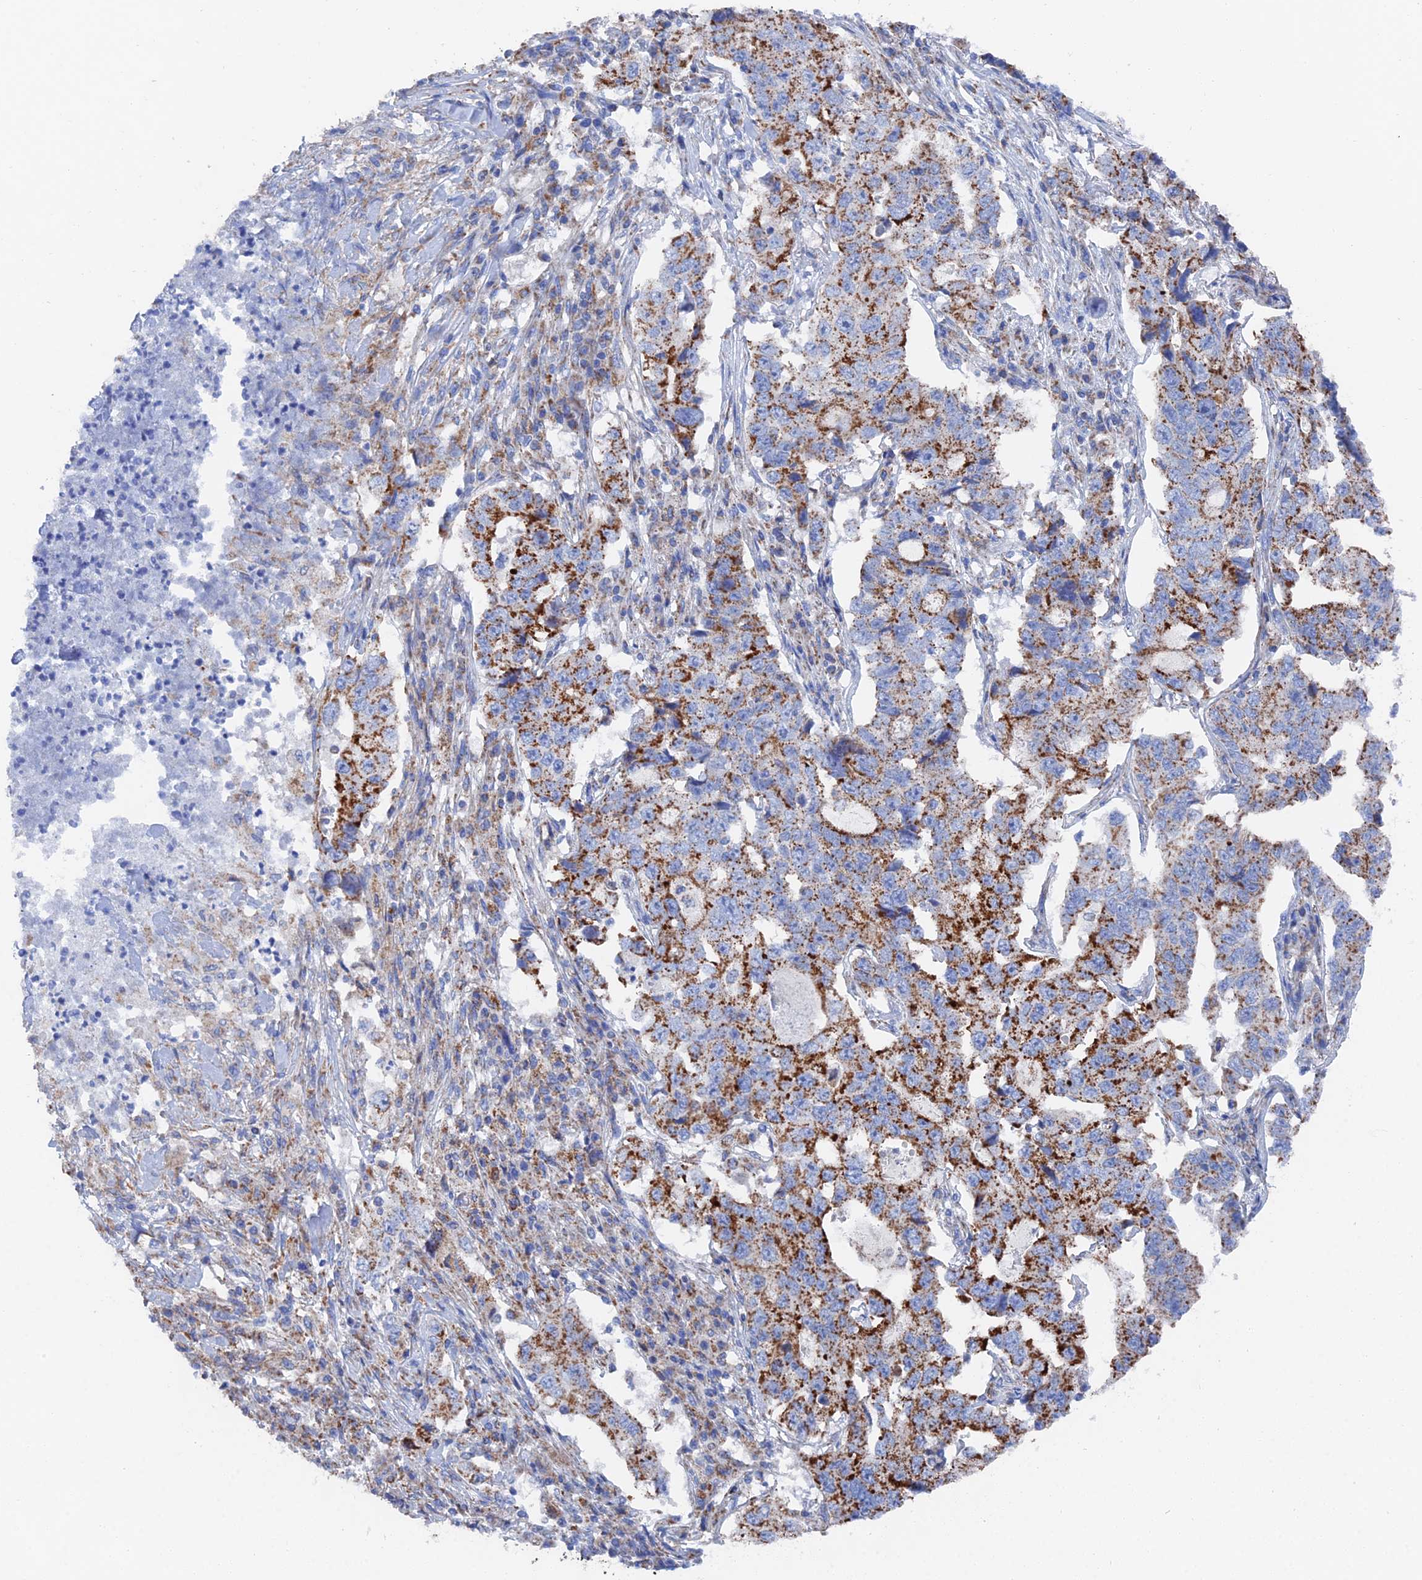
{"staining": {"intensity": "strong", "quantity": ">75%", "location": "cytoplasmic/membranous"}, "tissue": "lung cancer", "cell_type": "Tumor cells", "image_type": "cancer", "snomed": [{"axis": "morphology", "description": "Adenocarcinoma, NOS"}, {"axis": "topography", "description": "Lung"}], "caption": "Immunohistochemistry (DAB (3,3'-diaminobenzidine)) staining of adenocarcinoma (lung) demonstrates strong cytoplasmic/membranous protein expression in about >75% of tumor cells. The staining was performed using DAB (3,3'-diaminobenzidine), with brown indicating positive protein expression. Nuclei are stained blue with hematoxylin.", "gene": "IFT80", "patient": {"sex": "female", "age": 51}}